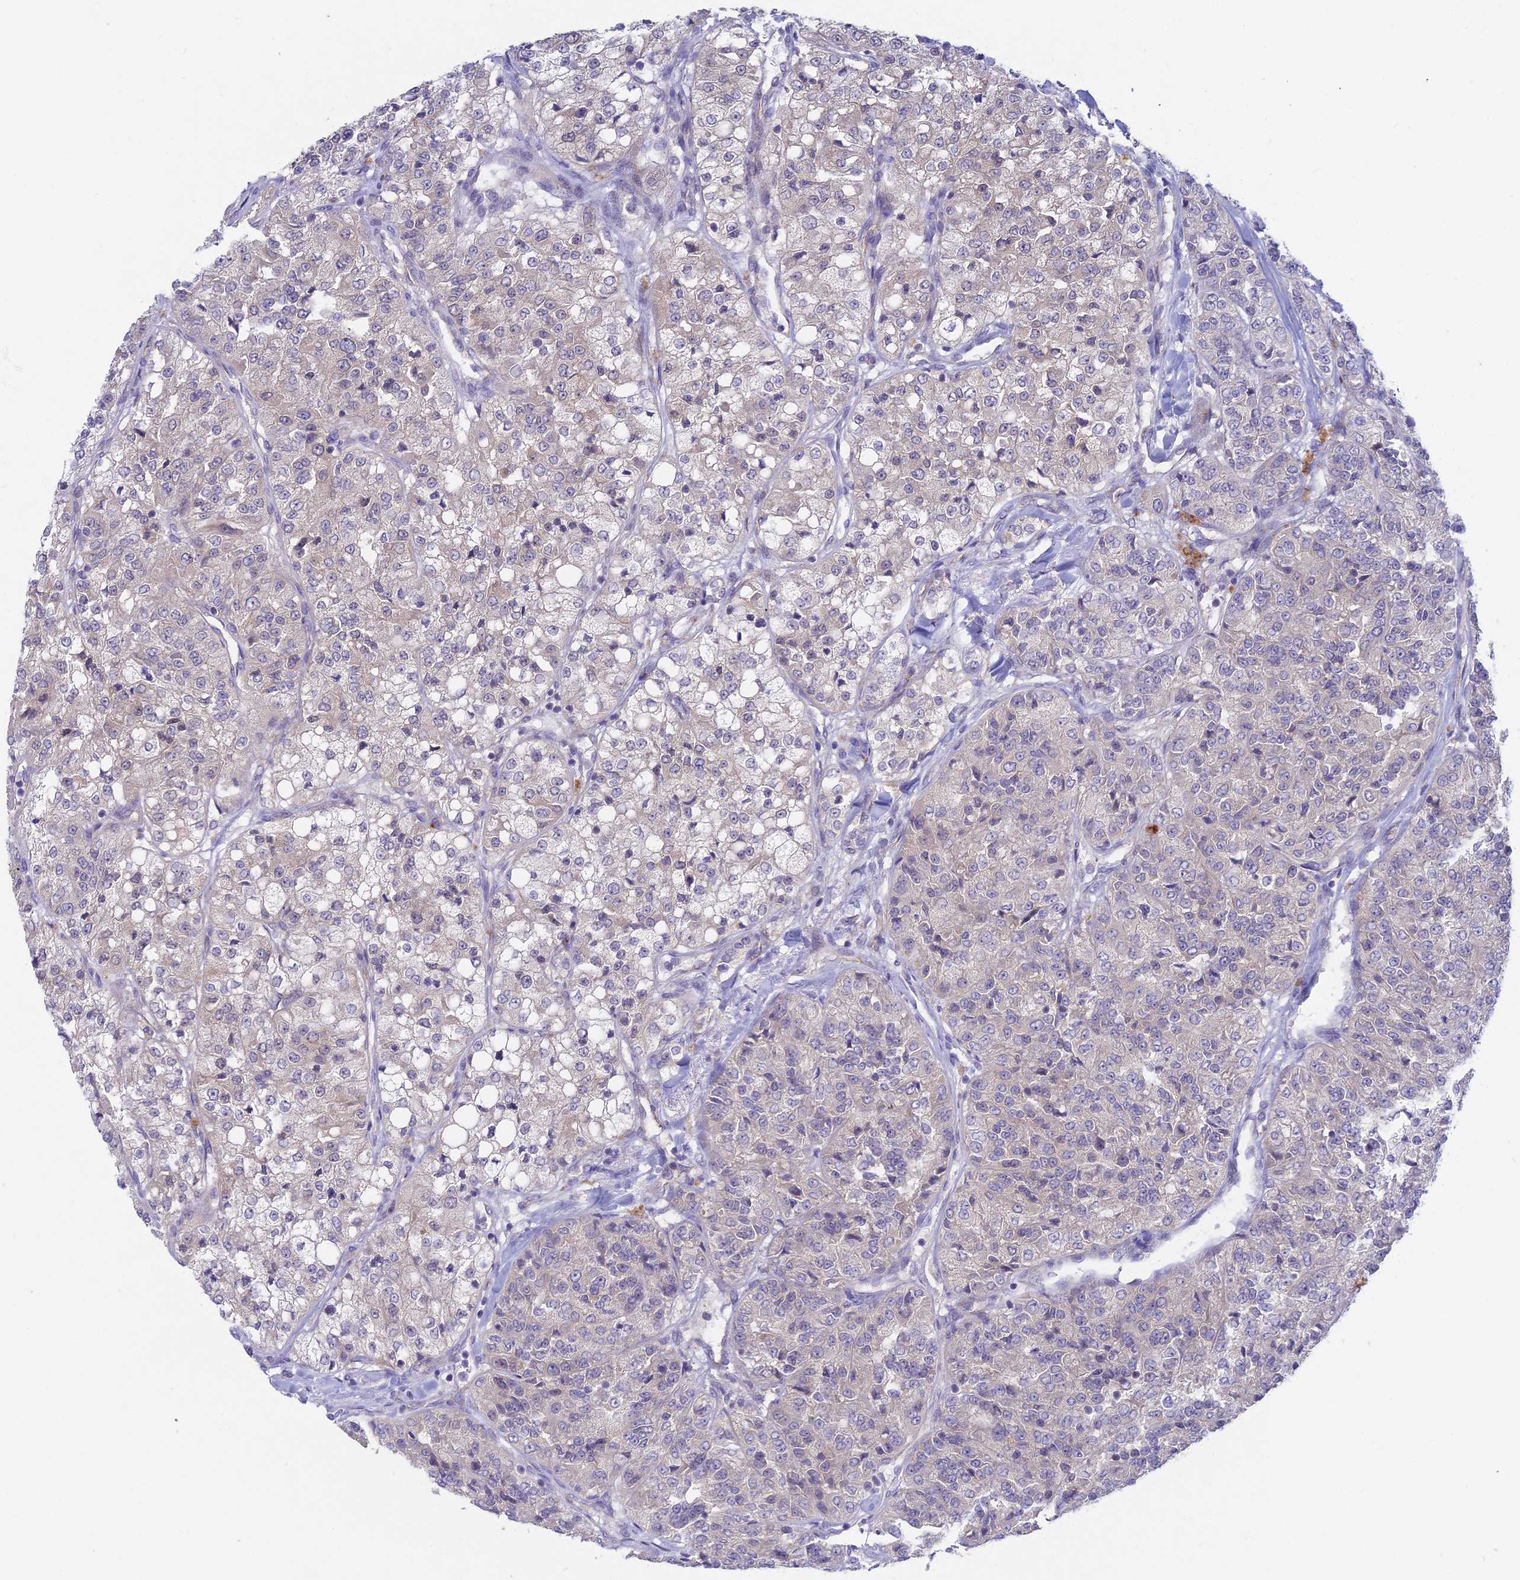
{"staining": {"intensity": "negative", "quantity": "none", "location": "none"}, "tissue": "renal cancer", "cell_type": "Tumor cells", "image_type": "cancer", "snomed": [{"axis": "morphology", "description": "Adenocarcinoma, NOS"}, {"axis": "topography", "description": "Kidney"}], "caption": "IHC photomicrograph of neoplastic tissue: renal cancer (adenocarcinoma) stained with DAB (3,3'-diaminobenzidine) reveals no significant protein positivity in tumor cells.", "gene": "METTL26", "patient": {"sex": "female", "age": 63}}